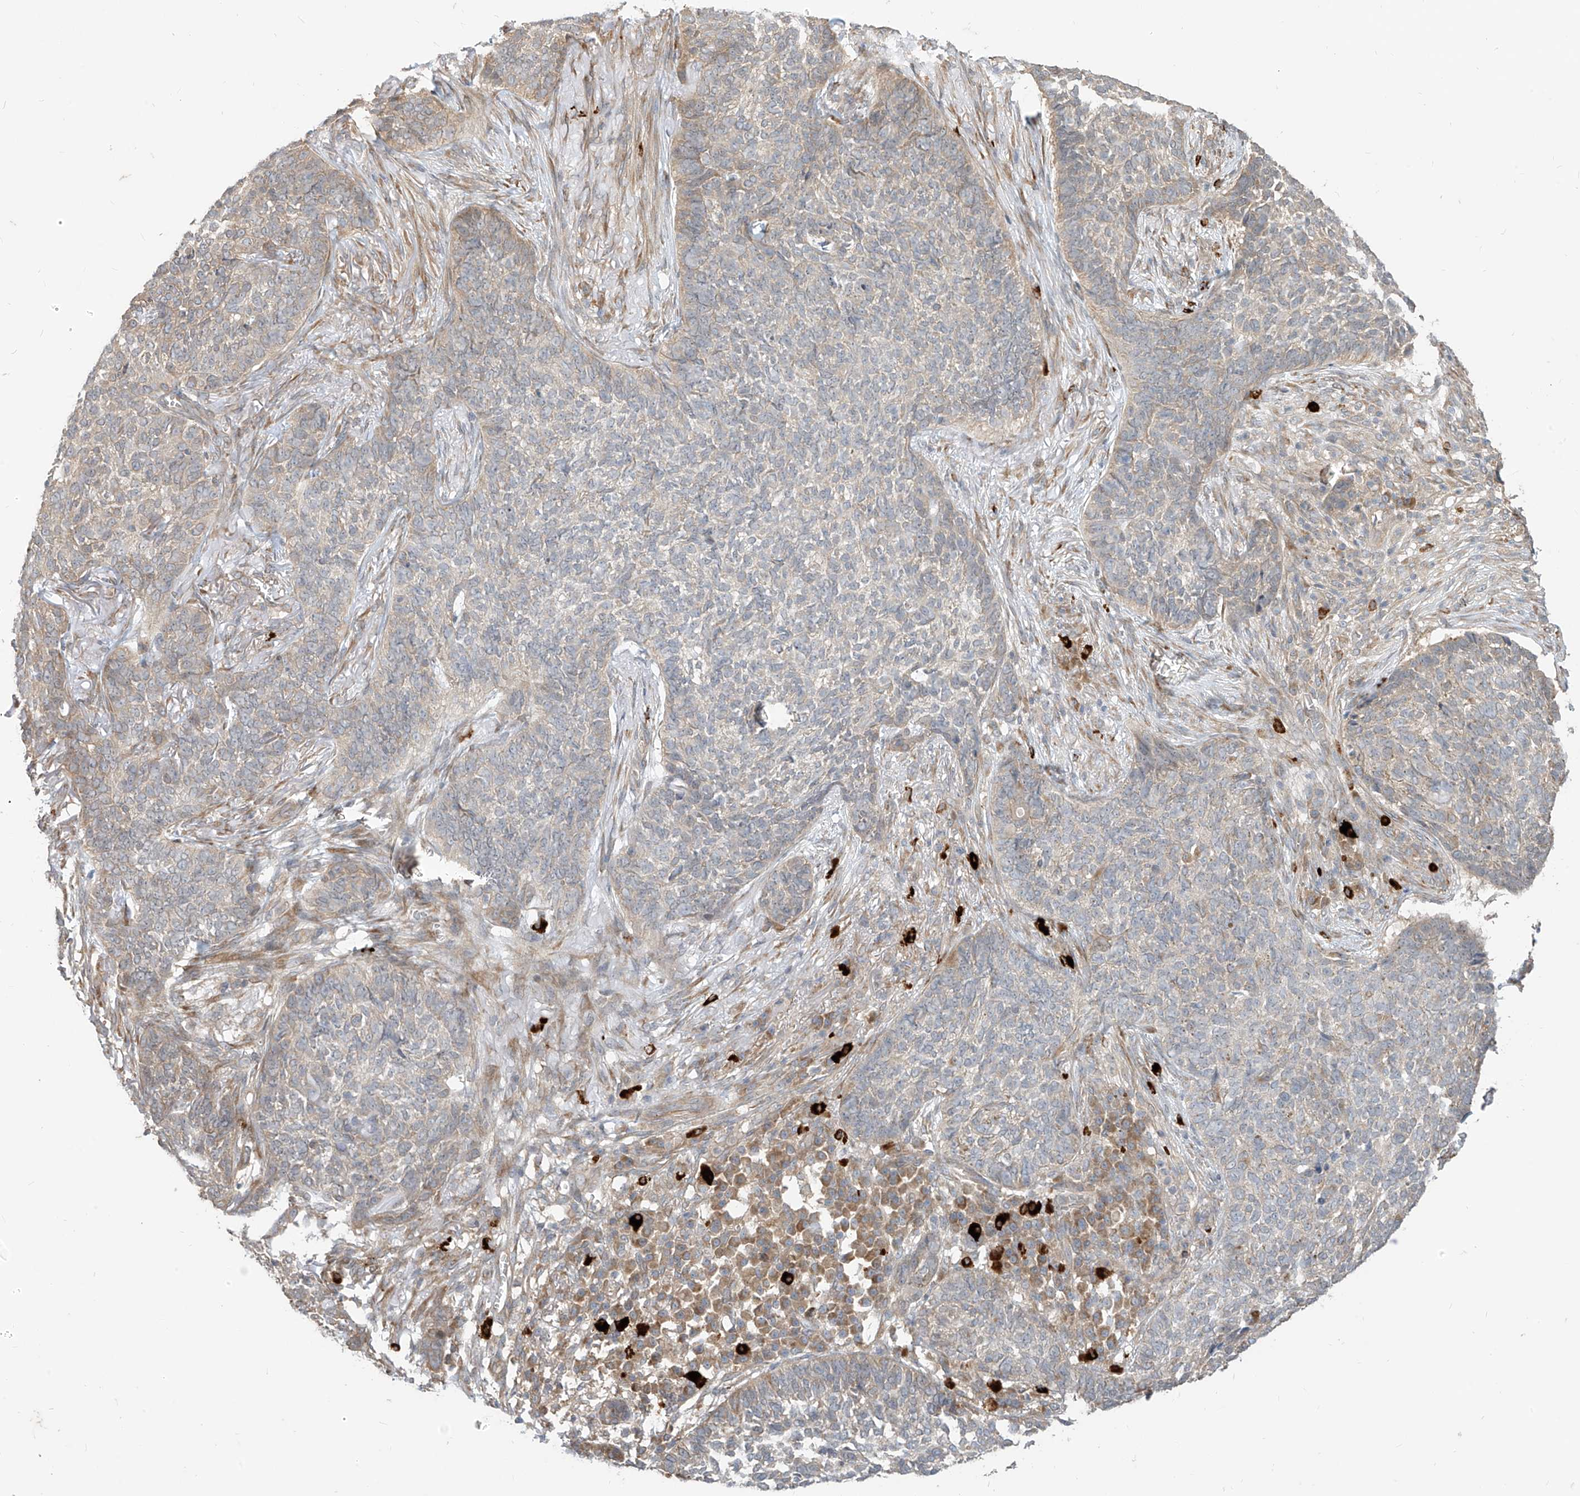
{"staining": {"intensity": "weak", "quantity": "<25%", "location": "cytoplasmic/membranous"}, "tissue": "skin cancer", "cell_type": "Tumor cells", "image_type": "cancer", "snomed": [{"axis": "morphology", "description": "Basal cell carcinoma"}, {"axis": "topography", "description": "Skin"}], "caption": "Micrograph shows no significant protein expression in tumor cells of basal cell carcinoma (skin).", "gene": "MTUS2", "patient": {"sex": "male", "age": 85}}